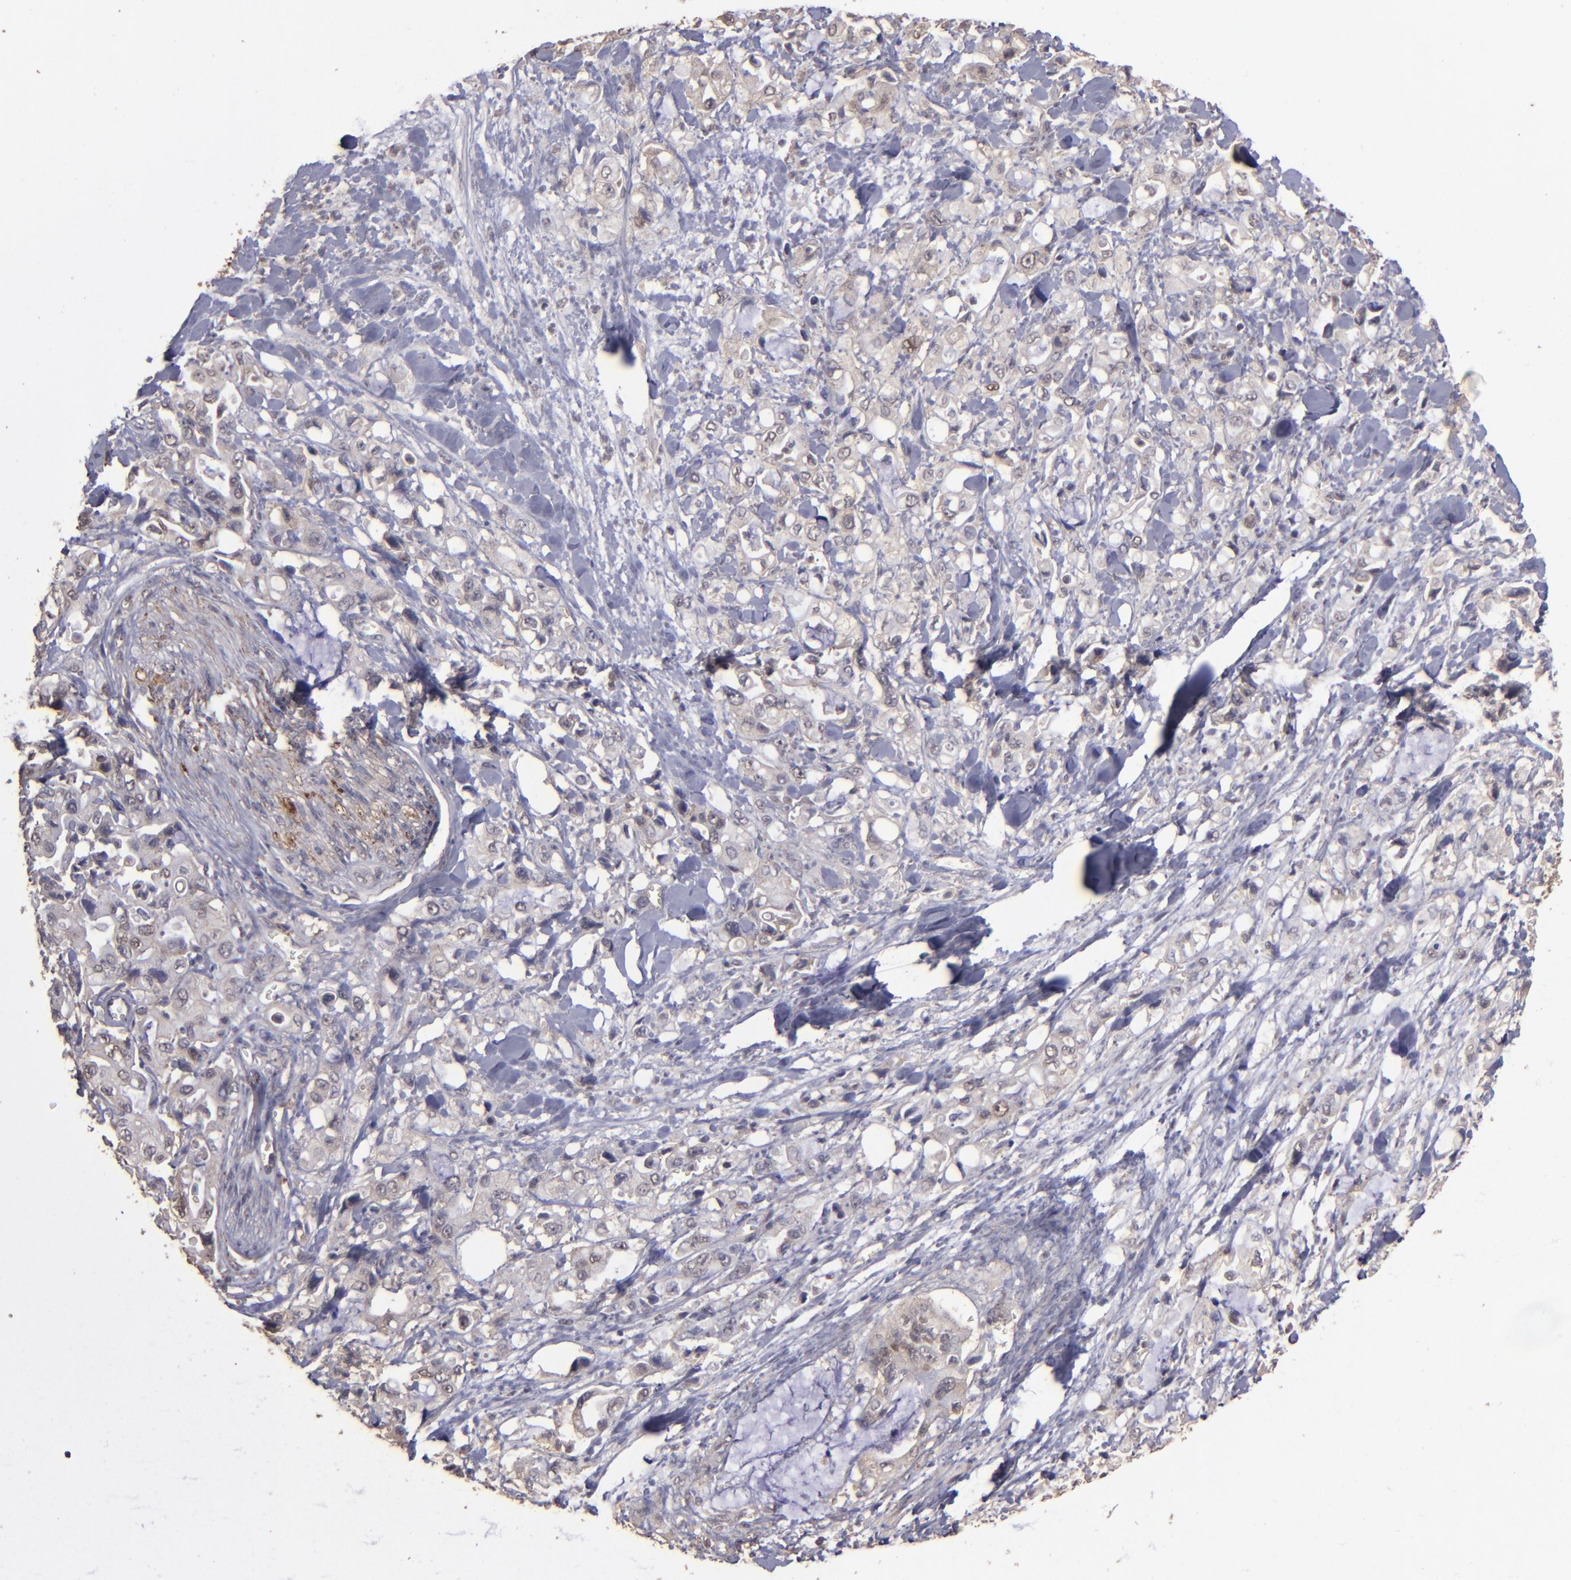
{"staining": {"intensity": "weak", "quantity": "25%-75%", "location": "cytoplasmic/membranous"}, "tissue": "pancreatic cancer", "cell_type": "Tumor cells", "image_type": "cancer", "snomed": [{"axis": "morphology", "description": "Adenocarcinoma, NOS"}, {"axis": "topography", "description": "Pancreas"}], "caption": "Immunohistochemical staining of pancreatic cancer (adenocarcinoma) demonstrates weak cytoplasmic/membranous protein staining in about 25%-75% of tumor cells.", "gene": "FAT1", "patient": {"sex": "male", "age": 70}}